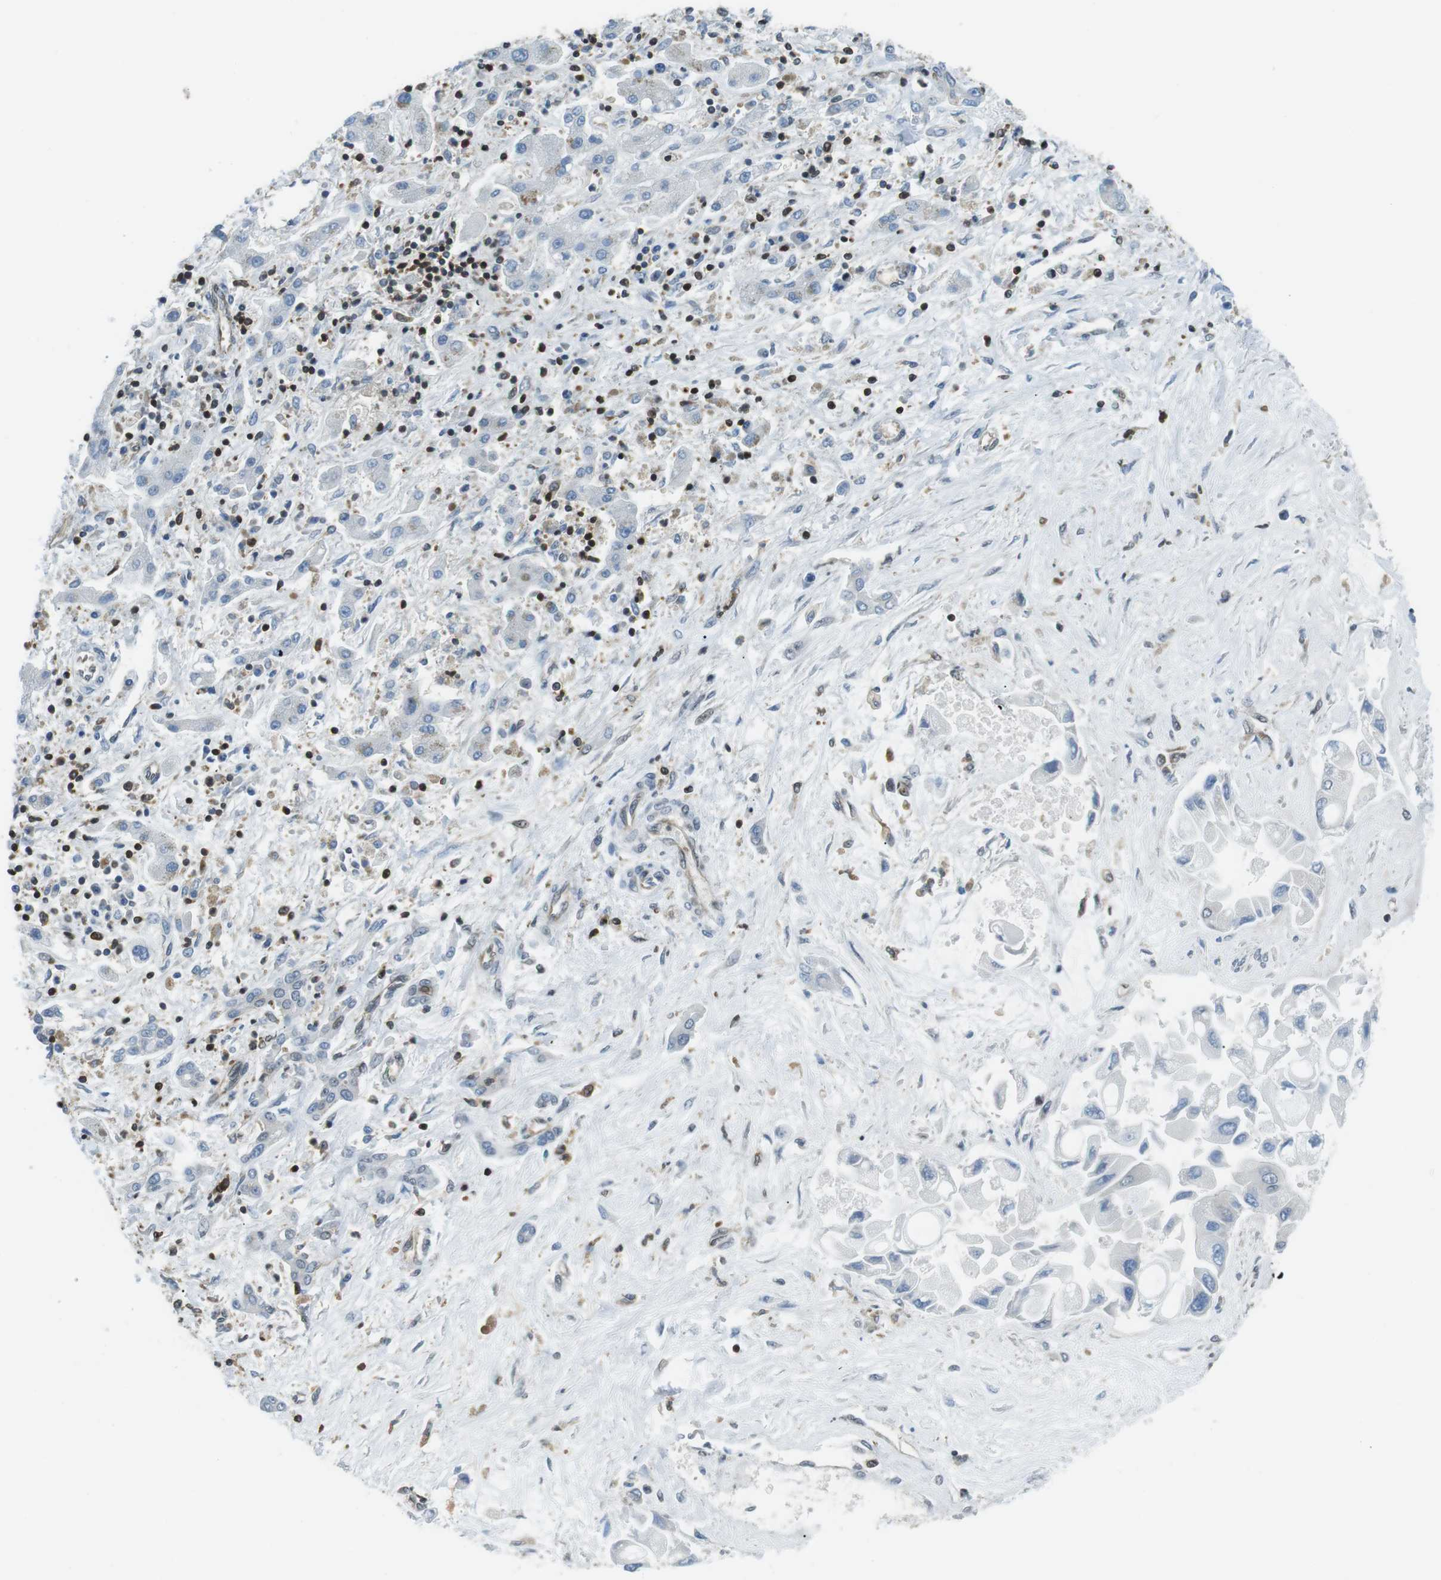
{"staining": {"intensity": "negative", "quantity": "none", "location": "none"}, "tissue": "liver cancer", "cell_type": "Tumor cells", "image_type": "cancer", "snomed": [{"axis": "morphology", "description": "Cholangiocarcinoma"}, {"axis": "topography", "description": "Liver"}], "caption": "Photomicrograph shows no significant protein positivity in tumor cells of cholangiocarcinoma (liver). The staining was performed using DAB to visualize the protein expression in brown, while the nuclei were stained in blue with hematoxylin (Magnification: 20x).", "gene": "STK10", "patient": {"sex": "male", "age": 50}}